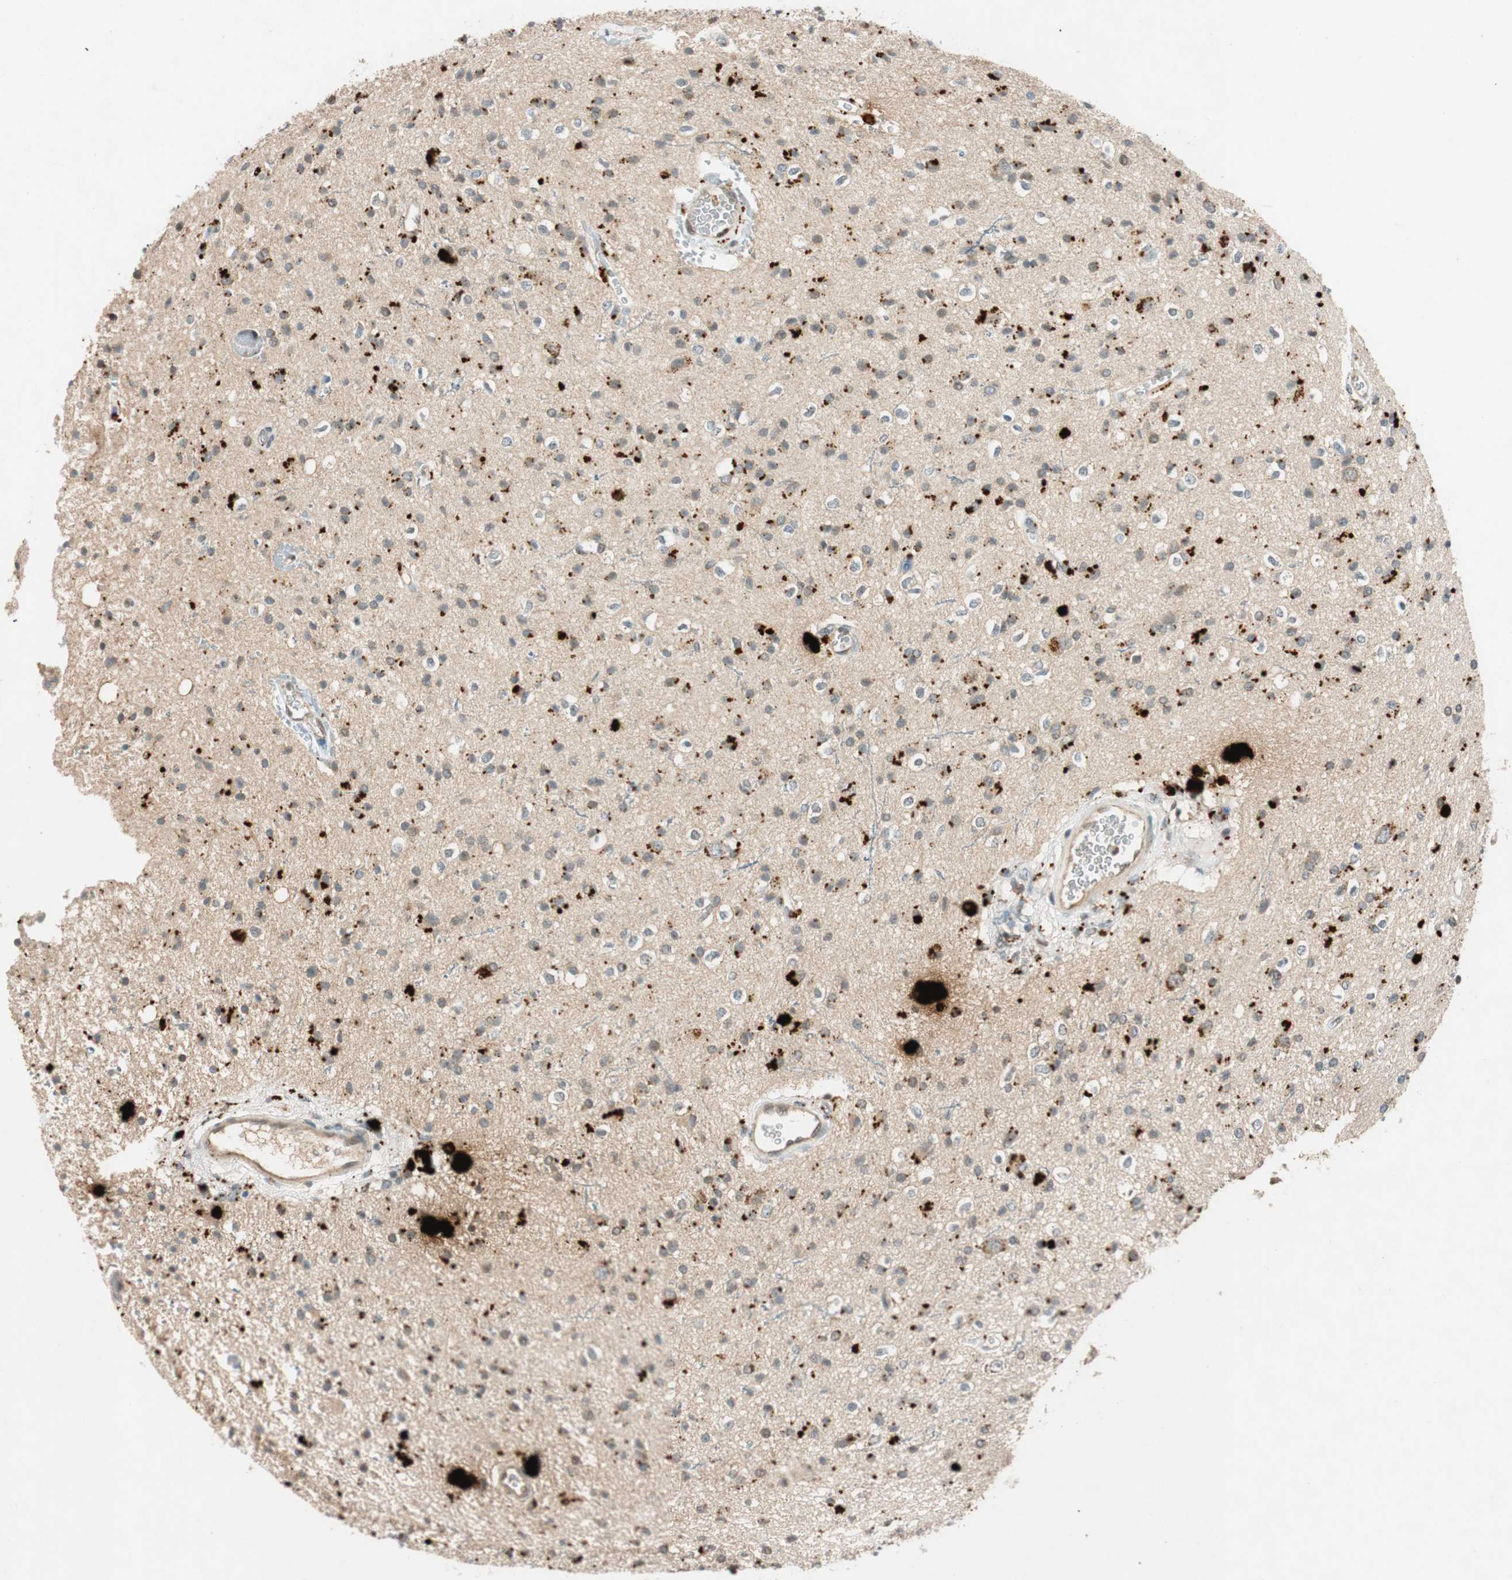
{"staining": {"intensity": "strong", "quantity": "<25%", "location": "cytoplasmic/membranous"}, "tissue": "glioma", "cell_type": "Tumor cells", "image_type": "cancer", "snomed": [{"axis": "morphology", "description": "Glioma, malignant, High grade"}, {"axis": "topography", "description": "Brain"}], "caption": "Human malignant glioma (high-grade) stained with a brown dye displays strong cytoplasmic/membranous positive staining in about <25% of tumor cells.", "gene": "GLB1", "patient": {"sex": "male", "age": 47}}